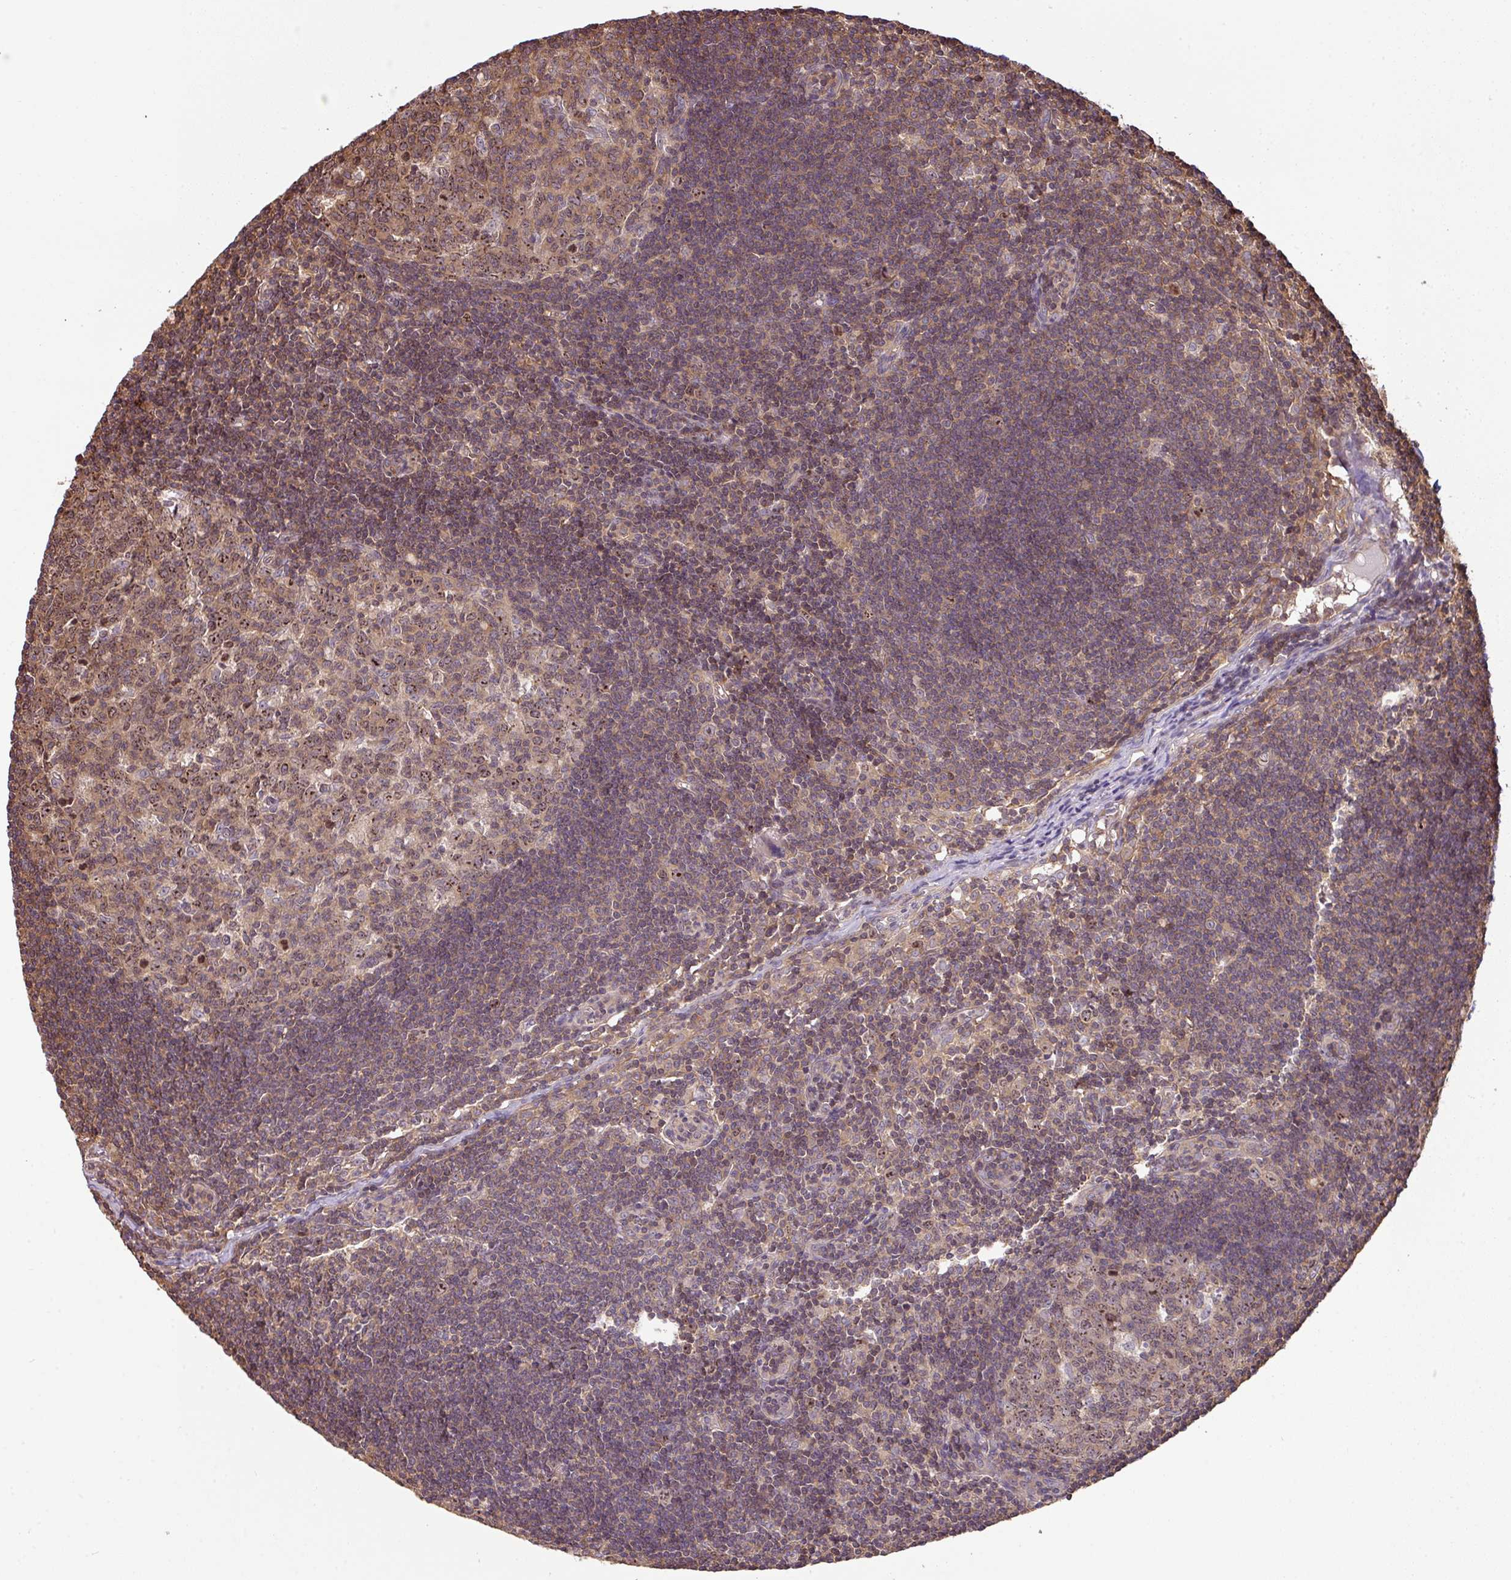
{"staining": {"intensity": "weak", "quantity": ">75%", "location": "cytoplasmic/membranous"}, "tissue": "lymph node", "cell_type": "Germinal center cells", "image_type": "normal", "snomed": [{"axis": "morphology", "description": "Normal tissue, NOS"}, {"axis": "topography", "description": "Lymph node"}], "caption": "The image exhibits immunohistochemical staining of unremarkable lymph node. There is weak cytoplasmic/membranous positivity is appreciated in about >75% of germinal center cells. (DAB (3,3'-diaminobenzidine) = brown stain, brightfield microscopy at high magnification).", "gene": "VENTX", "patient": {"sex": "female", "age": 29}}